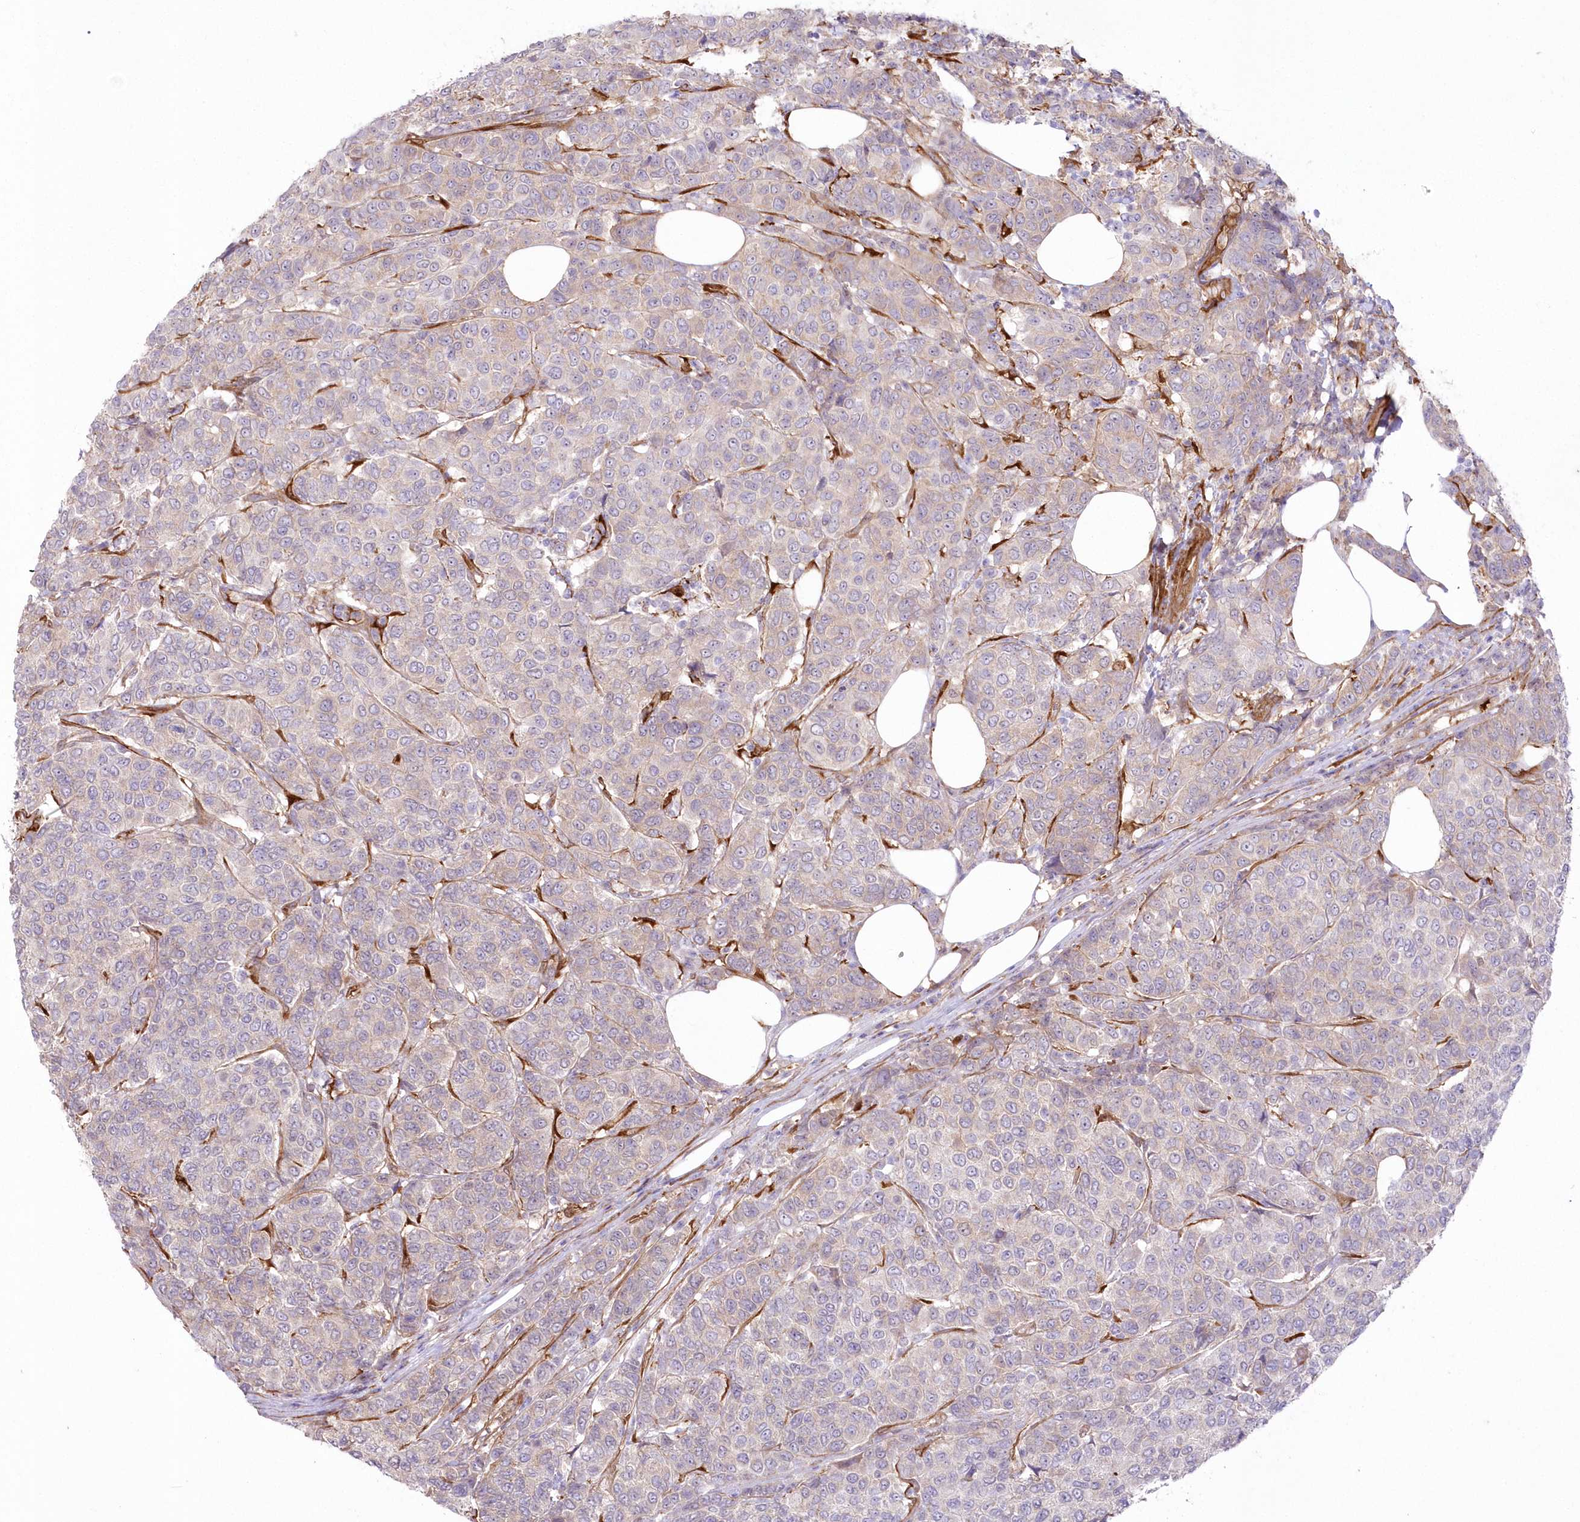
{"staining": {"intensity": "negative", "quantity": "none", "location": "none"}, "tissue": "breast cancer", "cell_type": "Tumor cells", "image_type": "cancer", "snomed": [{"axis": "morphology", "description": "Duct carcinoma"}, {"axis": "topography", "description": "Breast"}], "caption": "A photomicrograph of intraductal carcinoma (breast) stained for a protein exhibits no brown staining in tumor cells.", "gene": "SH3PXD2B", "patient": {"sex": "female", "age": 55}}